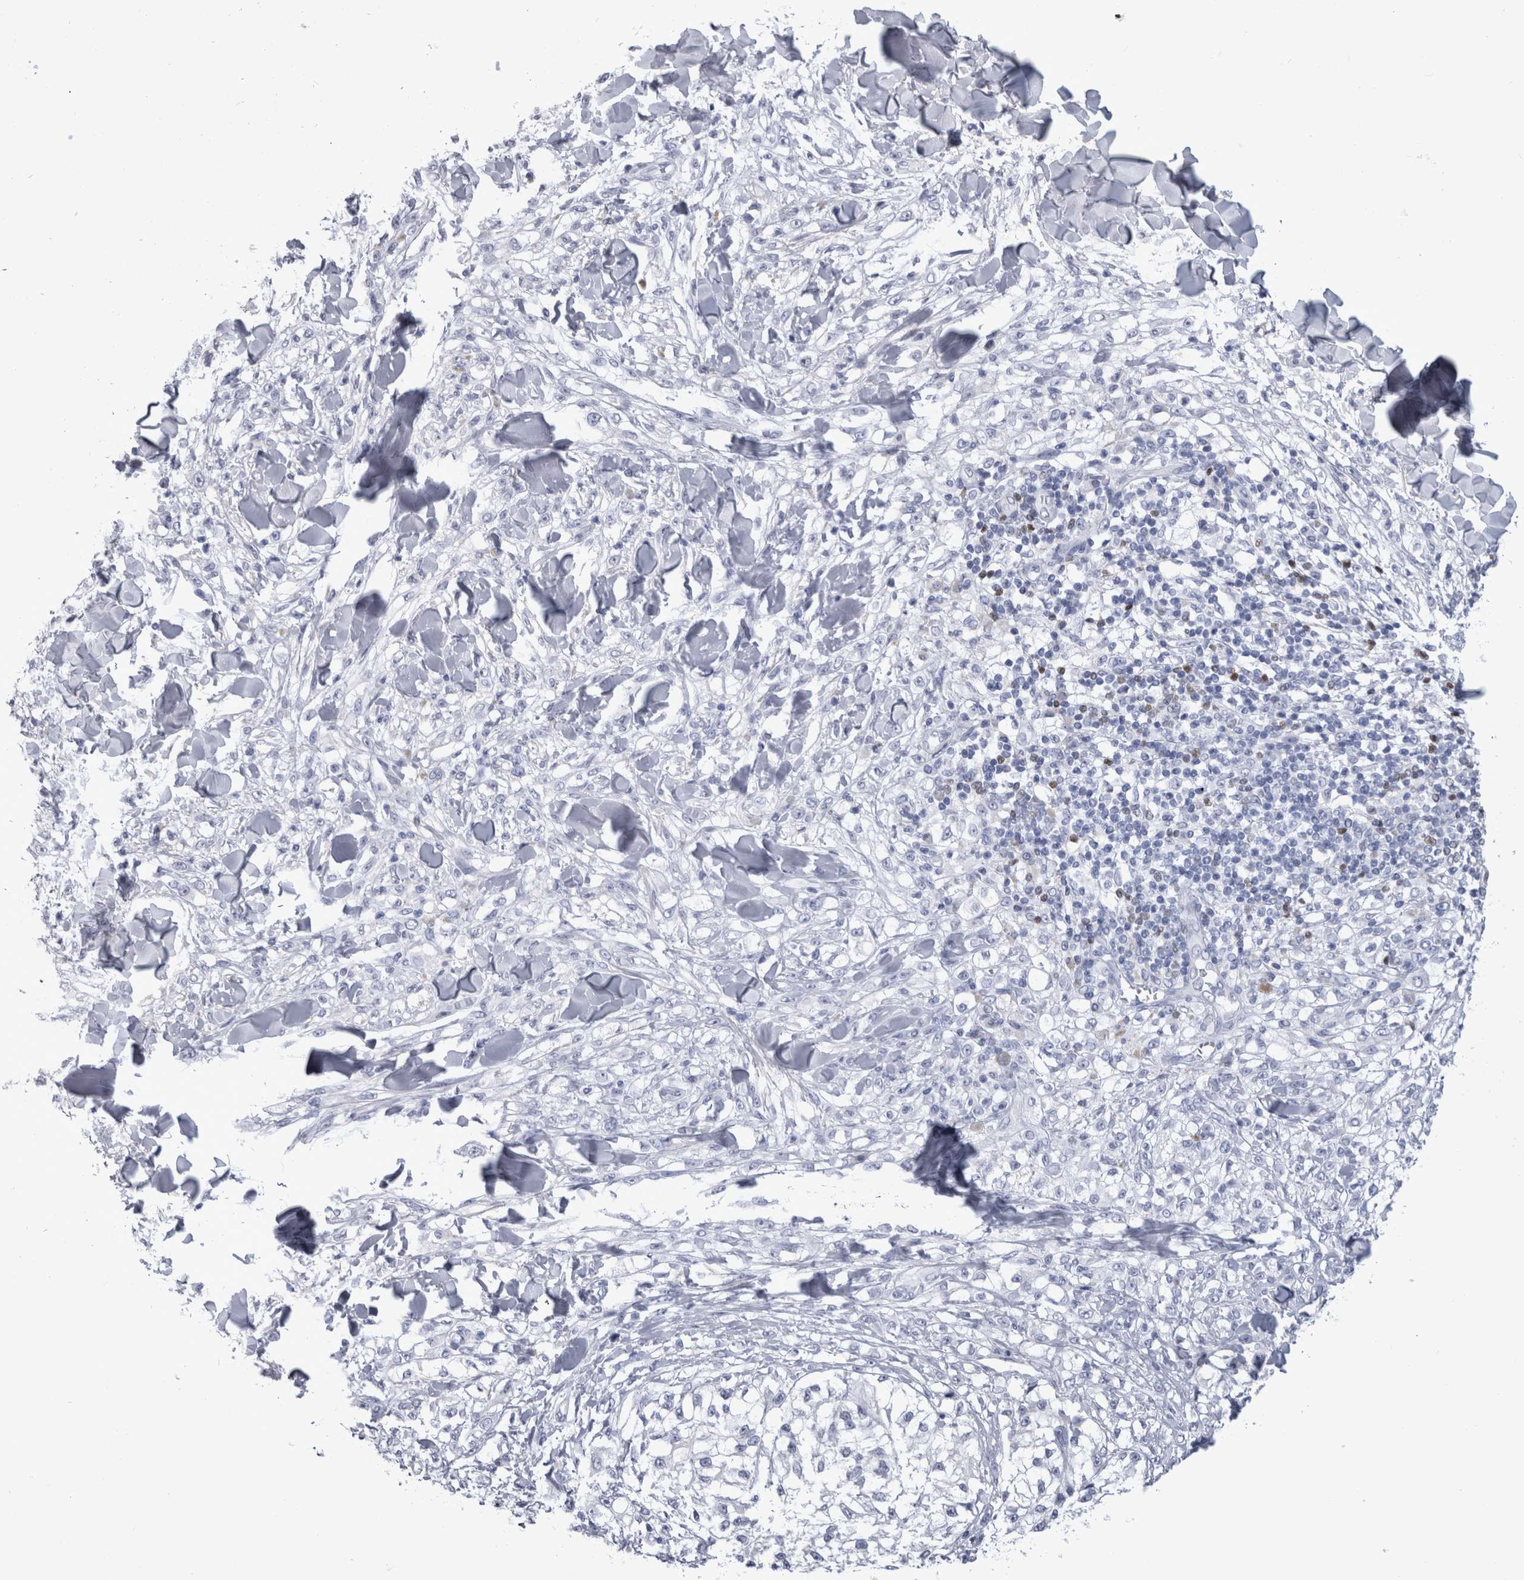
{"staining": {"intensity": "negative", "quantity": "none", "location": "none"}, "tissue": "melanoma", "cell_type": "Tumor cells", "image_type": "cancer", "snomed": [{"axis": "morphology", "description": "Malignant melanoma, NOS"}, {"axis": "topography", "description": "Skin of head"}], "caption": "DAB immunohistochemical staining of human malignant melanoma reveals no significant staining in tumor cells.", "gene": "PAX5", "patient": {"sex": "male", "age": 83}}